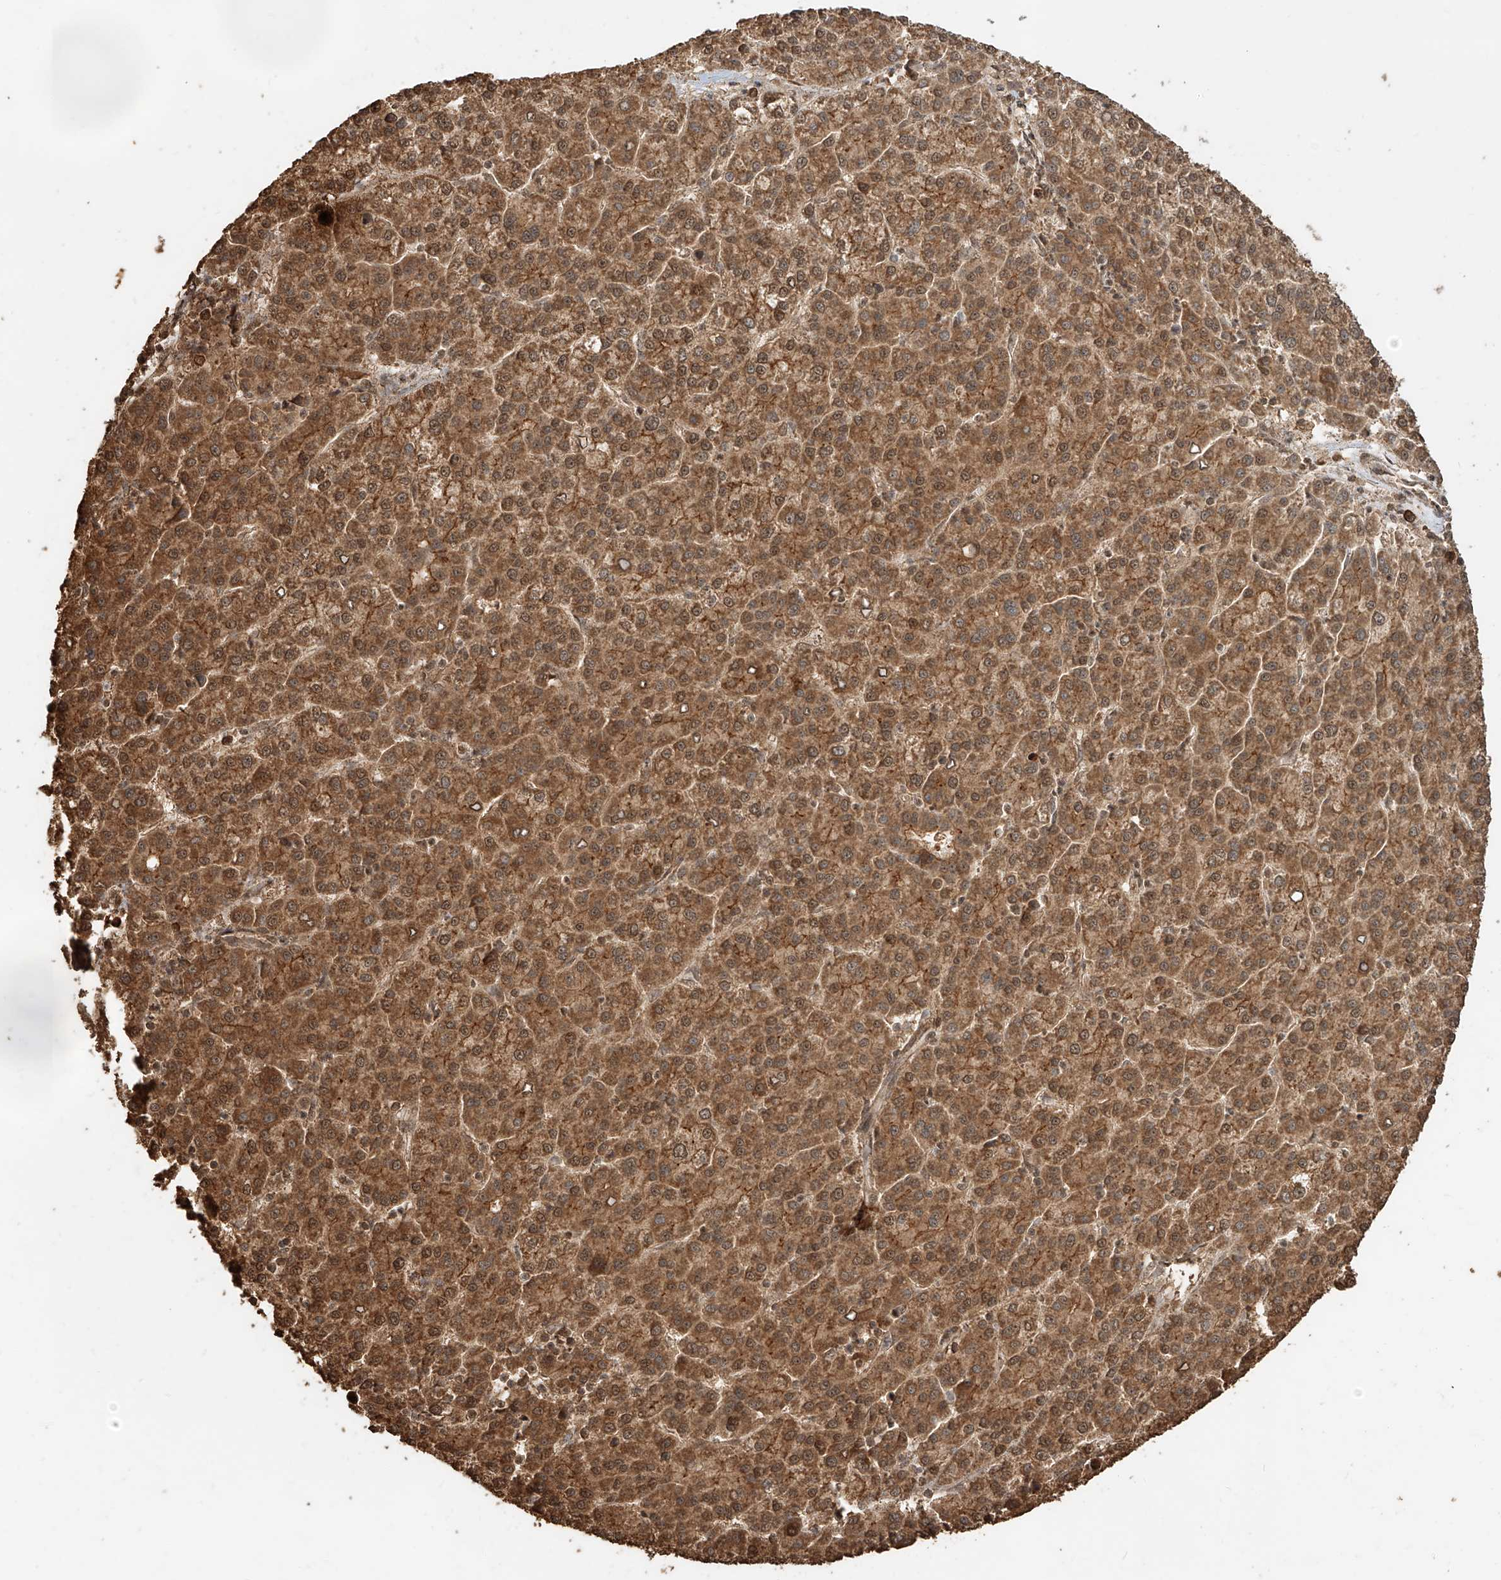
{"staining": {"intensity": "moderate", "quantity": ">75%", "location": "cytoplasmic/membranous"}, "tissue": "liver cancer", "cell_type": "Tumor cells", "image_type": "cancer", "snomed": [{"axis": "morphology", "description": "Carcinoma, Hepatocellular, NOS"}, {"axis": "topography", "description": "Liver"}], "caption": "Liver cancer stained with immunohistochemistry (IHC) displays moderate cytoplasmic/membranous positivity in about >75% of tumor cells. (DAB (3,3'-diaminobenzidine) = brown stain, brightfield microscopy at high magnification).", "gene": "ZNF660", "patient": {"sex": "female", "age": 58}}